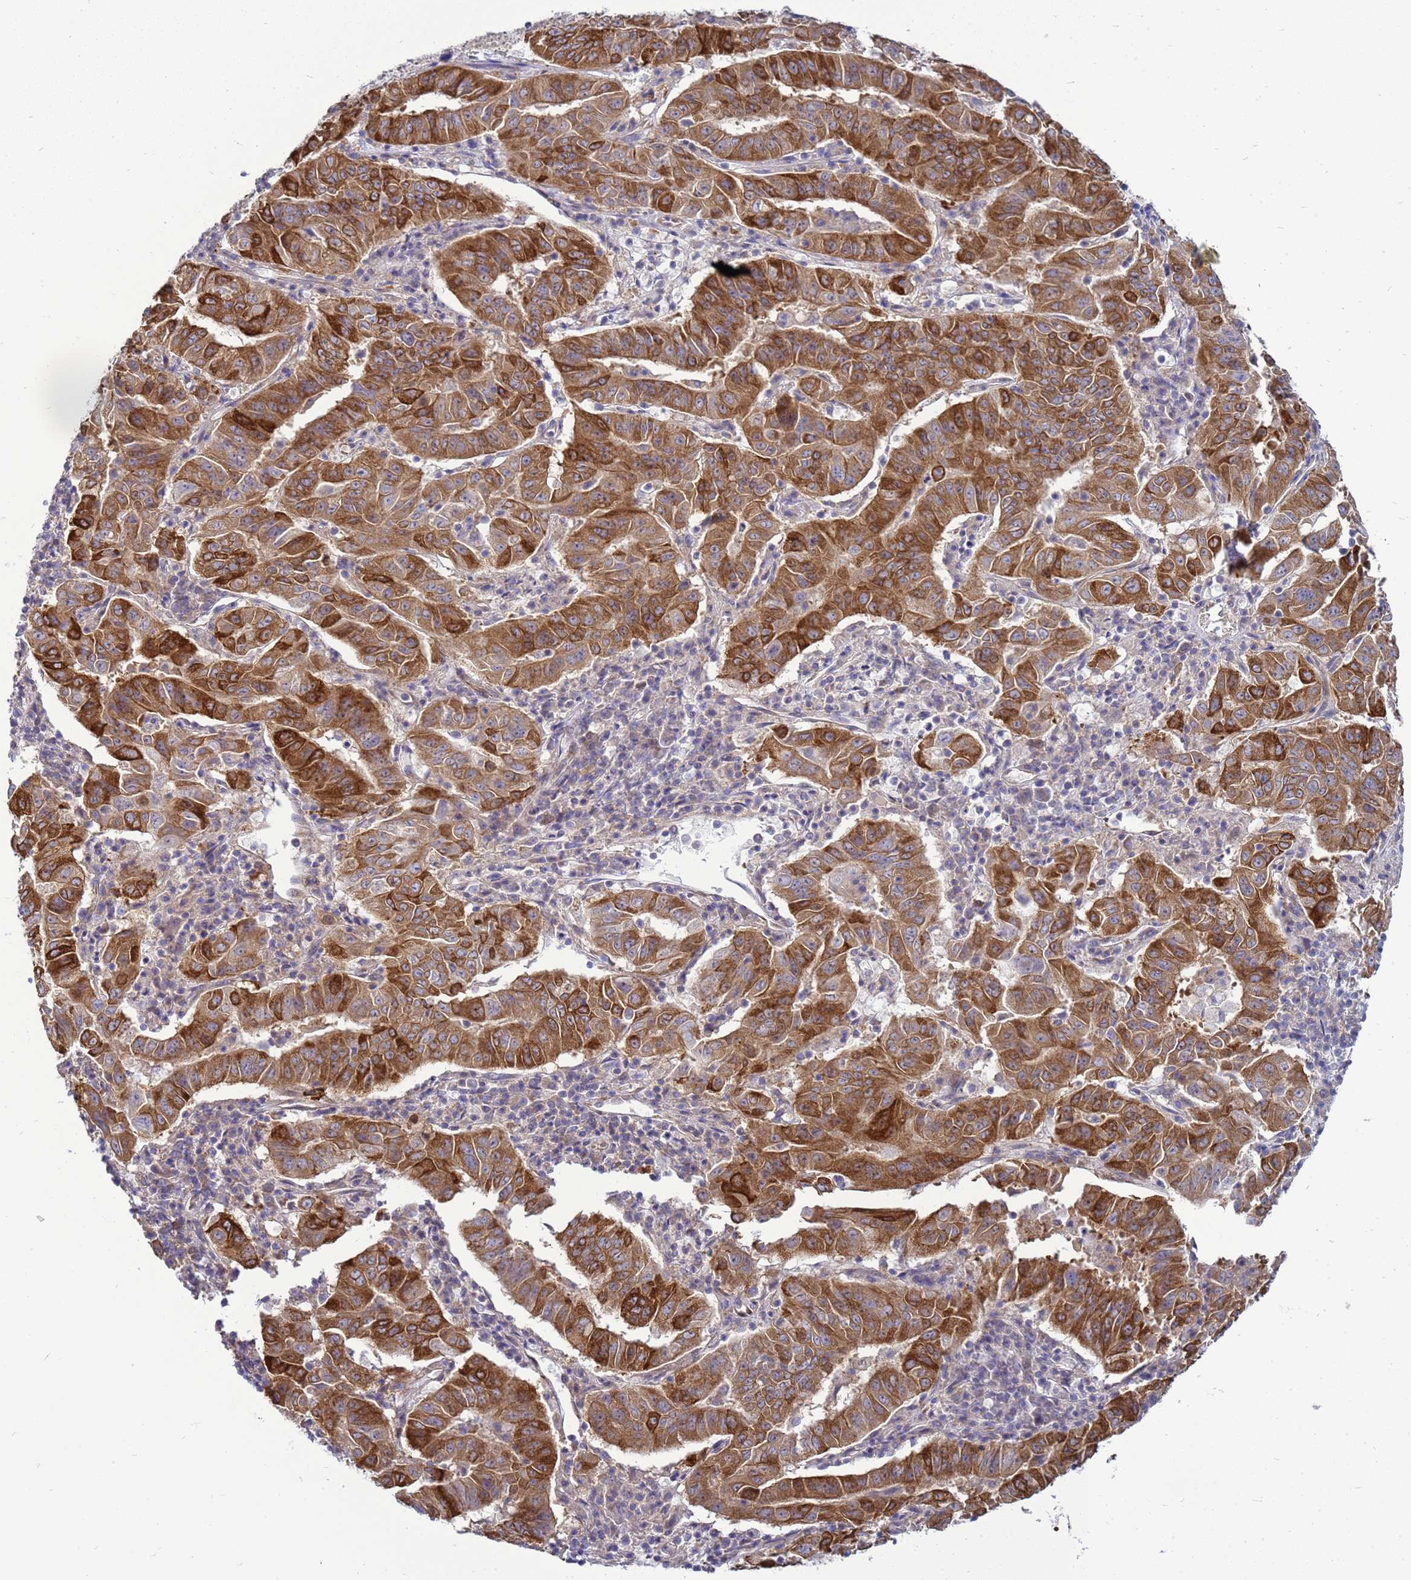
{"staining": {"intensity": "strong", "quantity": ">75%", "location": "cytoplasmic/membranous"}, "tissue": "pancreatic cancer", "cell_type": "Tumor cells", "image_type": "cancer", "snomed": [{"axis": "morphology", "description": "Adenocarcinoma, NOS"}, {"axis": "topography", "description": "Pancreas"}], "caption": "Tumor cells display strong cytoplasmic/membranous staining in approximately >75% of cells in pancreatic adenocarcinoma.", "gene": "MON1B", "patient": {"sex": "male", "age": 63}}